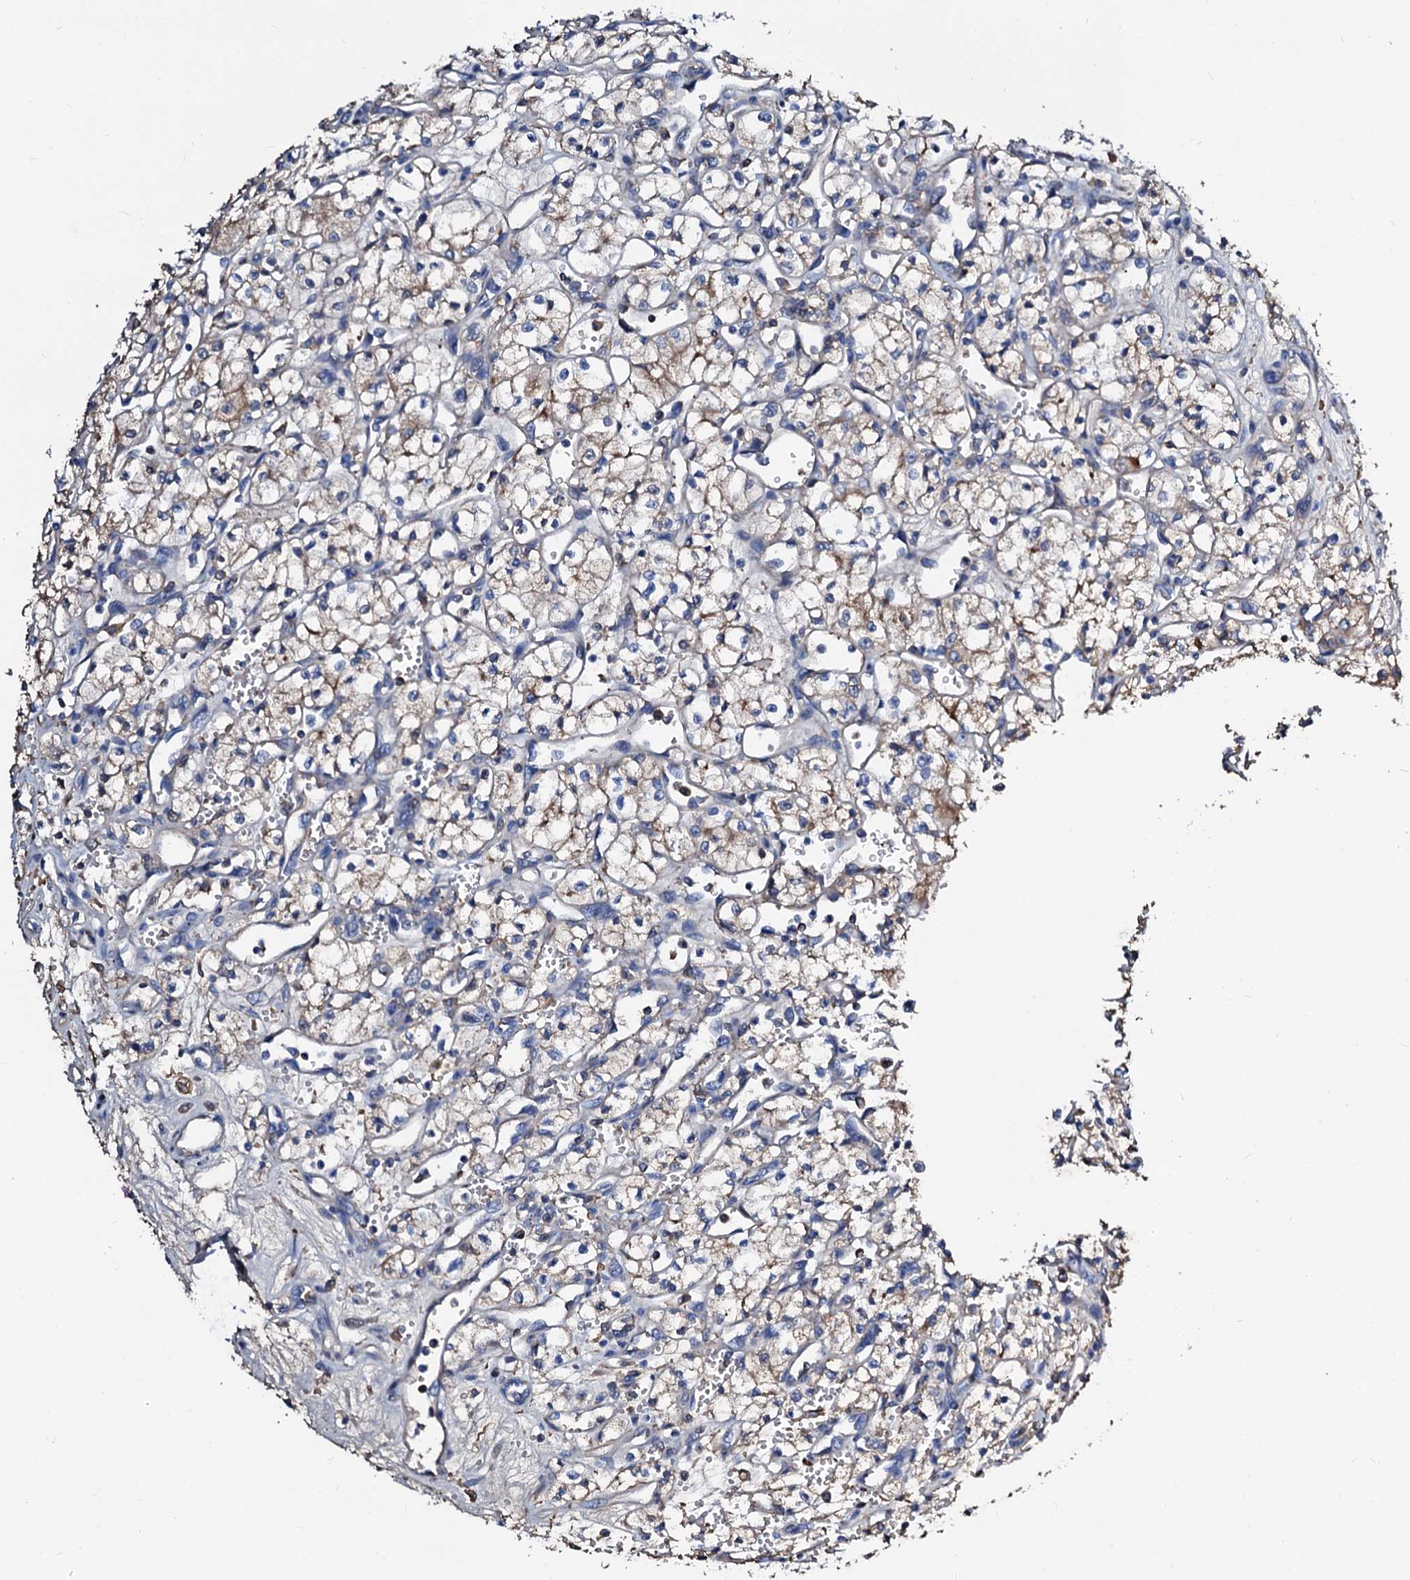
{"staining": {"intensity": "weak", "quantity": "25%-75%", "location": "cytoplasmic/membranous"}, "tissue": "renal cancer", "cell_type": "Tumor cells", "image_type": "cancer", "snomed": [{"axis": "morphology", "description": "Adenocarcinoma, NOS"}, {"axis": "topography", "description": "Kidney"}], "caption": "Immunohistochemistry of human renal adenocarcinoma displays low levels of weak cytoplasmic/membranous staining in about 25%-75% of tumor cells.", "gene": "CSKMT", "patient": {"sex": "male", "age": 59}}